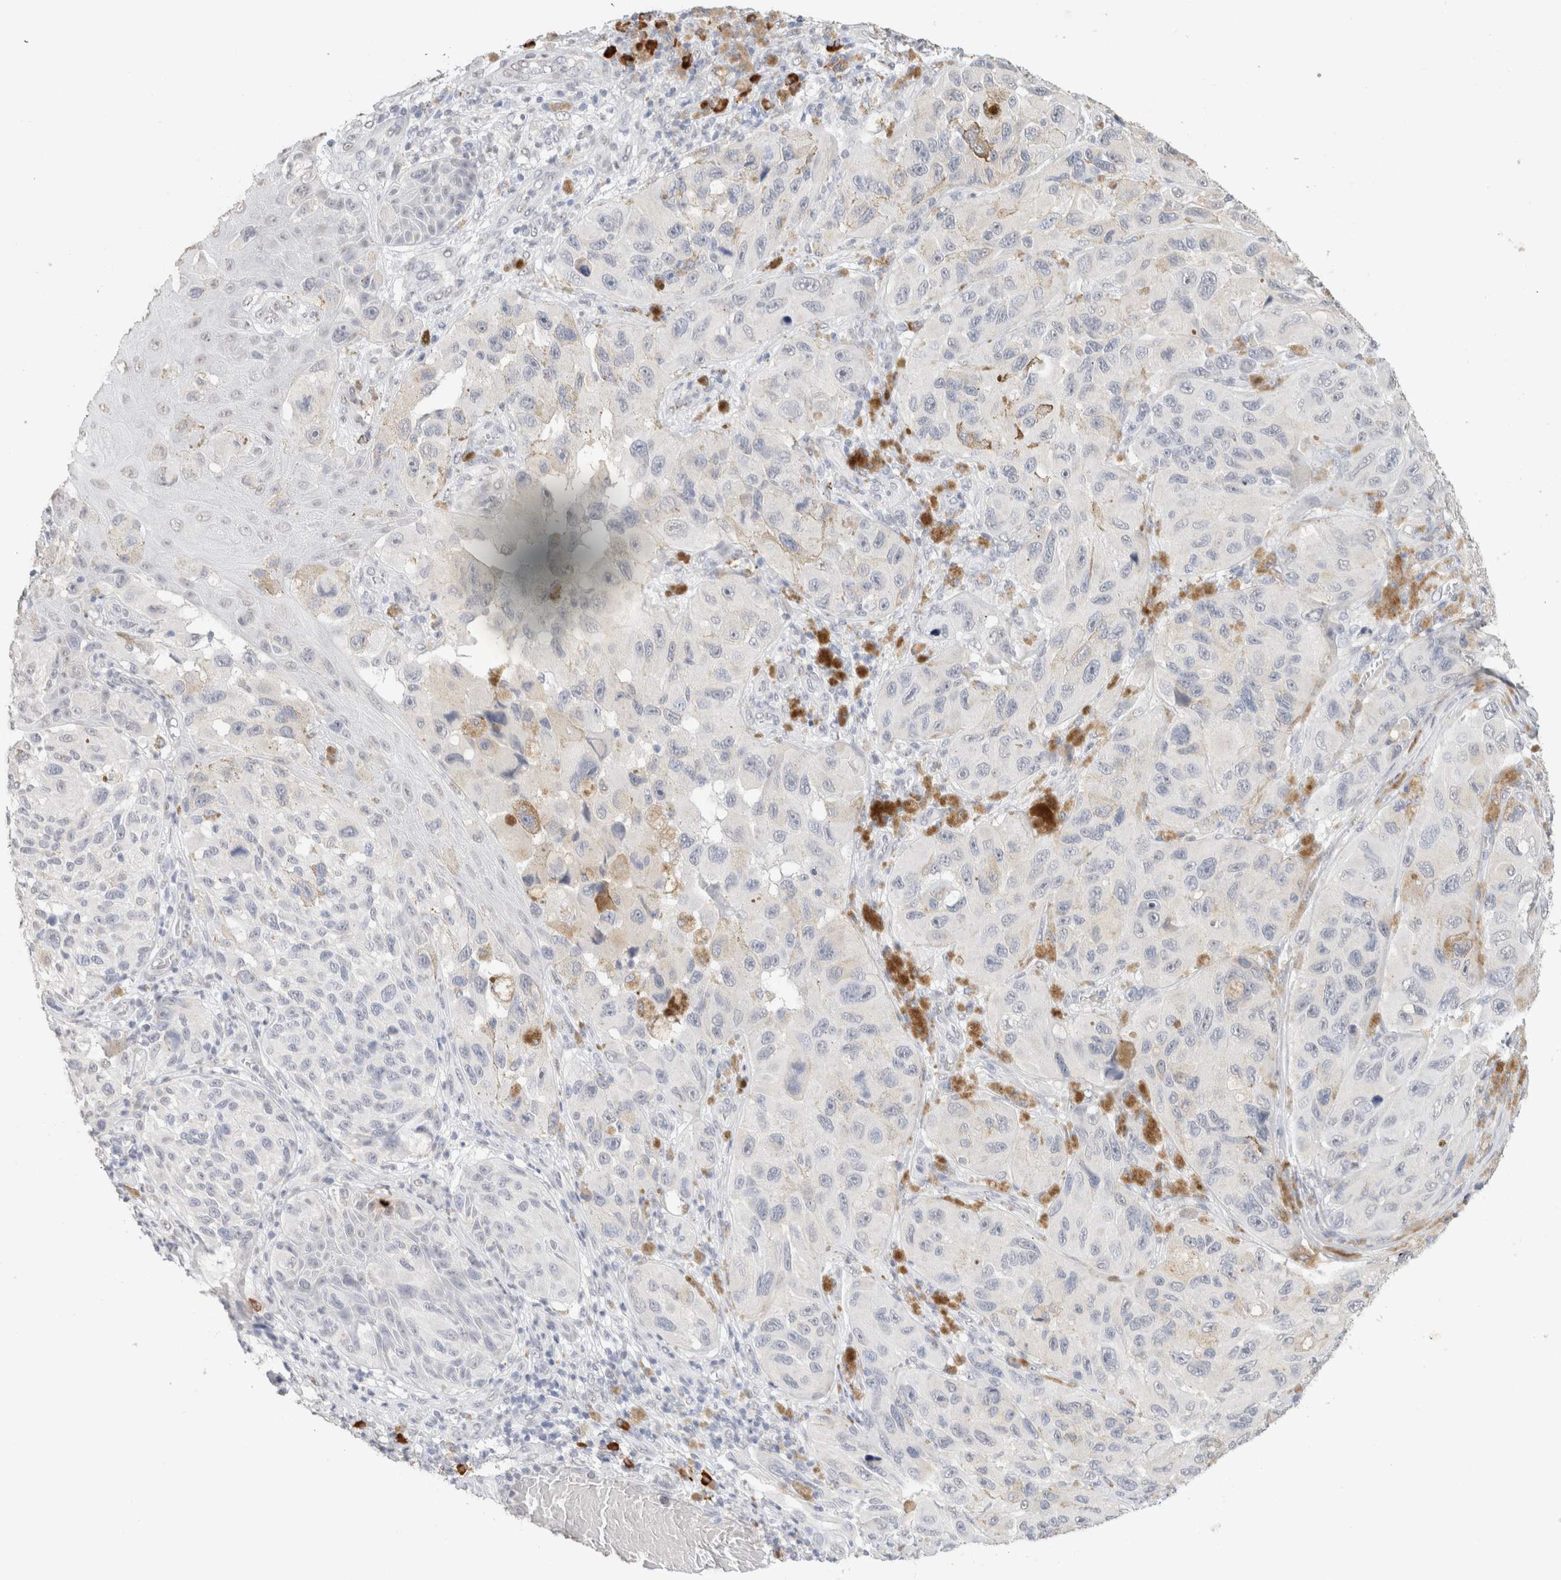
{"staining": {"intensity": "negative", "quantity": "none", "location": "none"}, "tissue": "melanoma", "cell_type": "Tumor cells", "image_type": "cancer", "snomed": [{"axis": "morphology", "description": "Malignant melanoma, NOS"}, {"axis": "topography", "description": "Skin"}], "caption": "IHC image of neoplastic tissue: malignant melanoma stained with DAB shows no significant protein staining in tumor cells.", "gene": "CD80", "patient": {"sex": "female", "age": 73}}